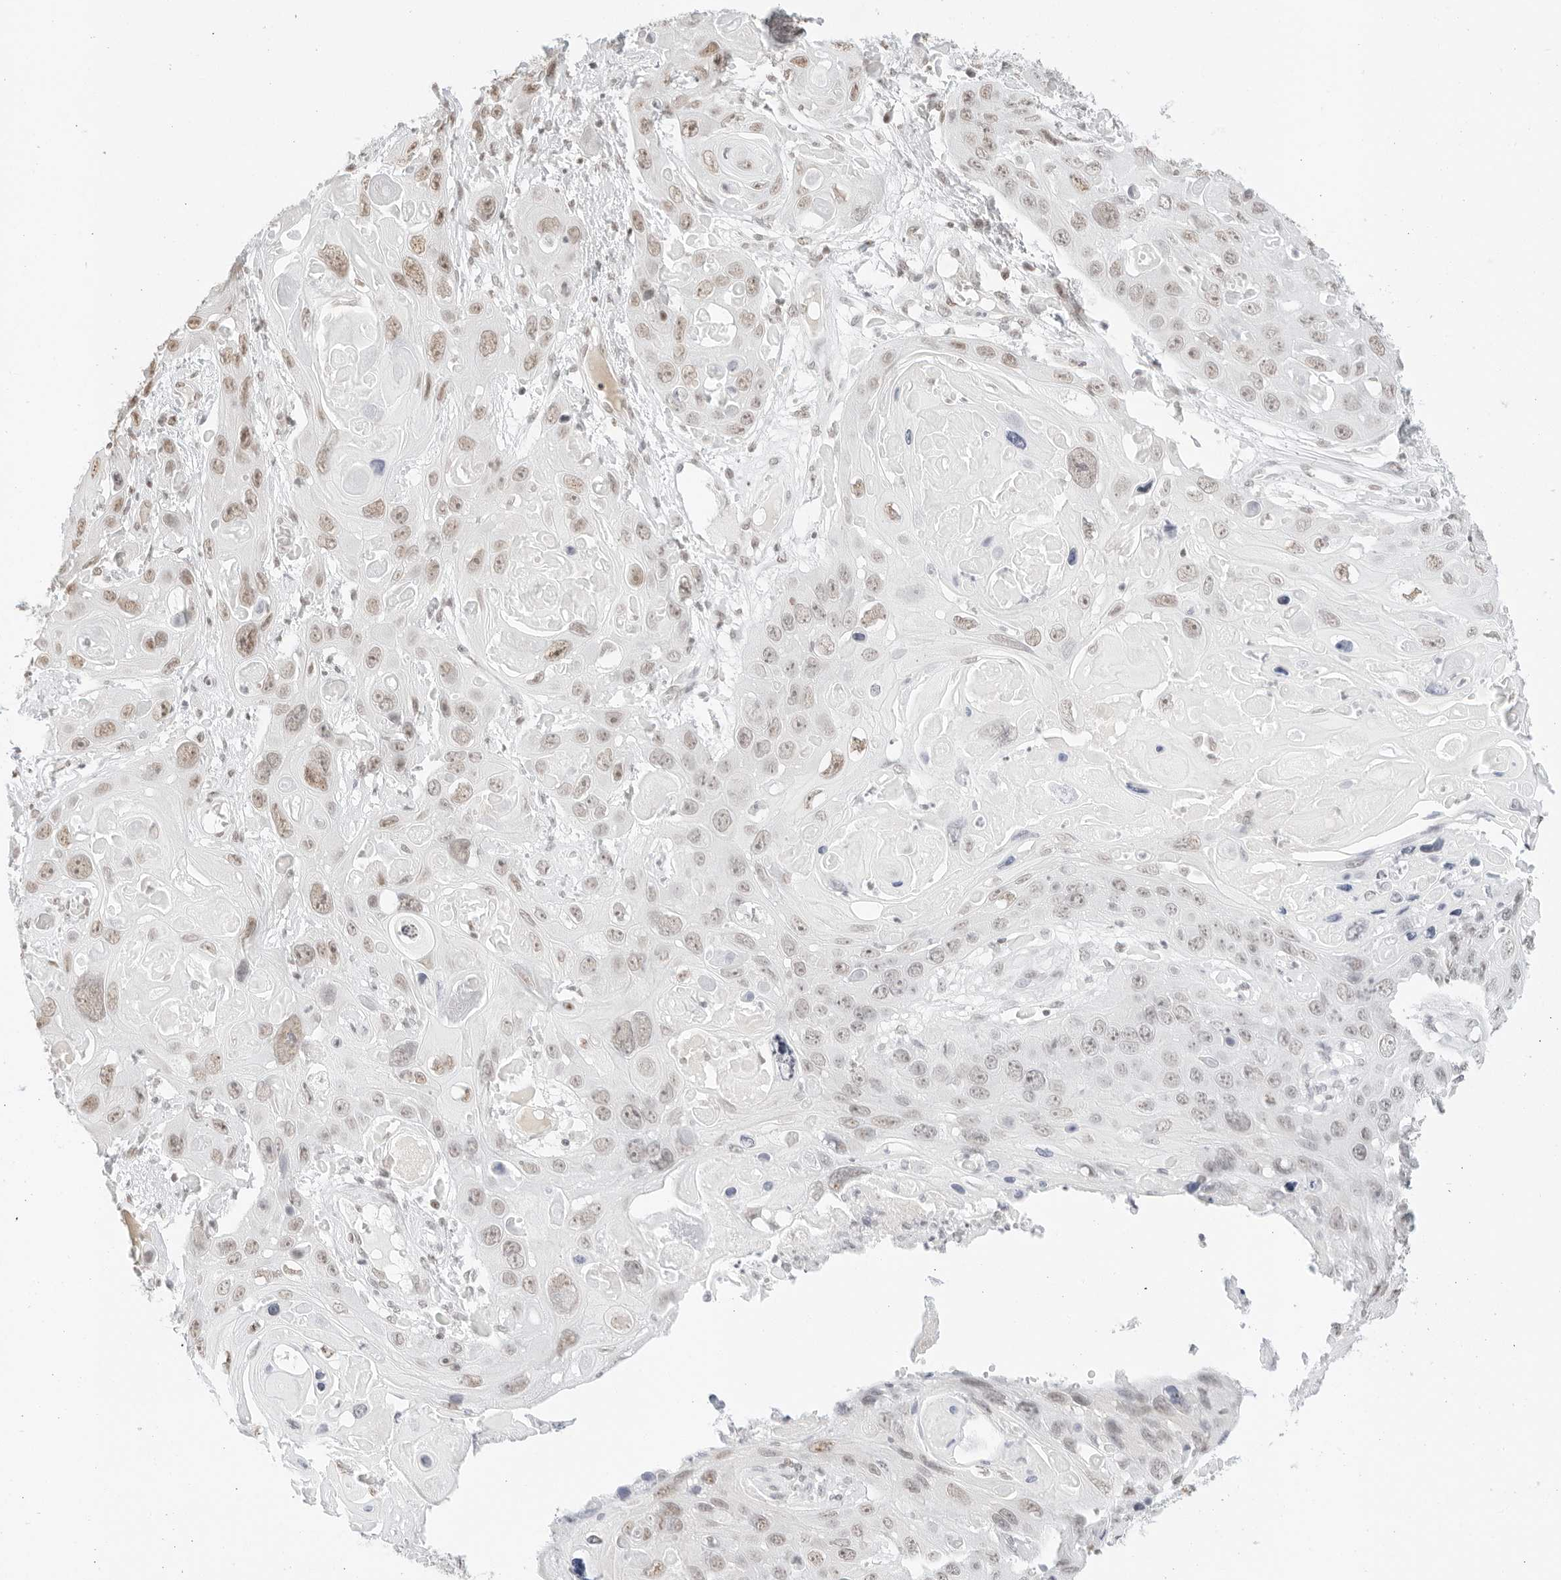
{"staining": {"intensity": "weak", "quantity": "25%-75%", "location": "nuclear"}, "tissue": "skin cancer", "cell_type": "Tumor cells", "image_type": "cancer", "snomed": [{"axis": "morphology", "description": "Squamous cell carcinoma, NOS"}, {"axis": "topography", "description": "Skin"}], "caption": "Skin cancer stained with DAB (3,3'-diaminobenzidine) immunohistochemistry reveals low levels of weak nuclear staining in about 25%-75% of tumor cells. The staining was performed using DAB (3,3'-diaminobenzidine) to visualize the protein expression in brown, while the nuclei were stained in blue with hematoxylin (Magnification: 20x).", "gene": "FBLN5", "patient": {"sex": "male", "age": 55}}